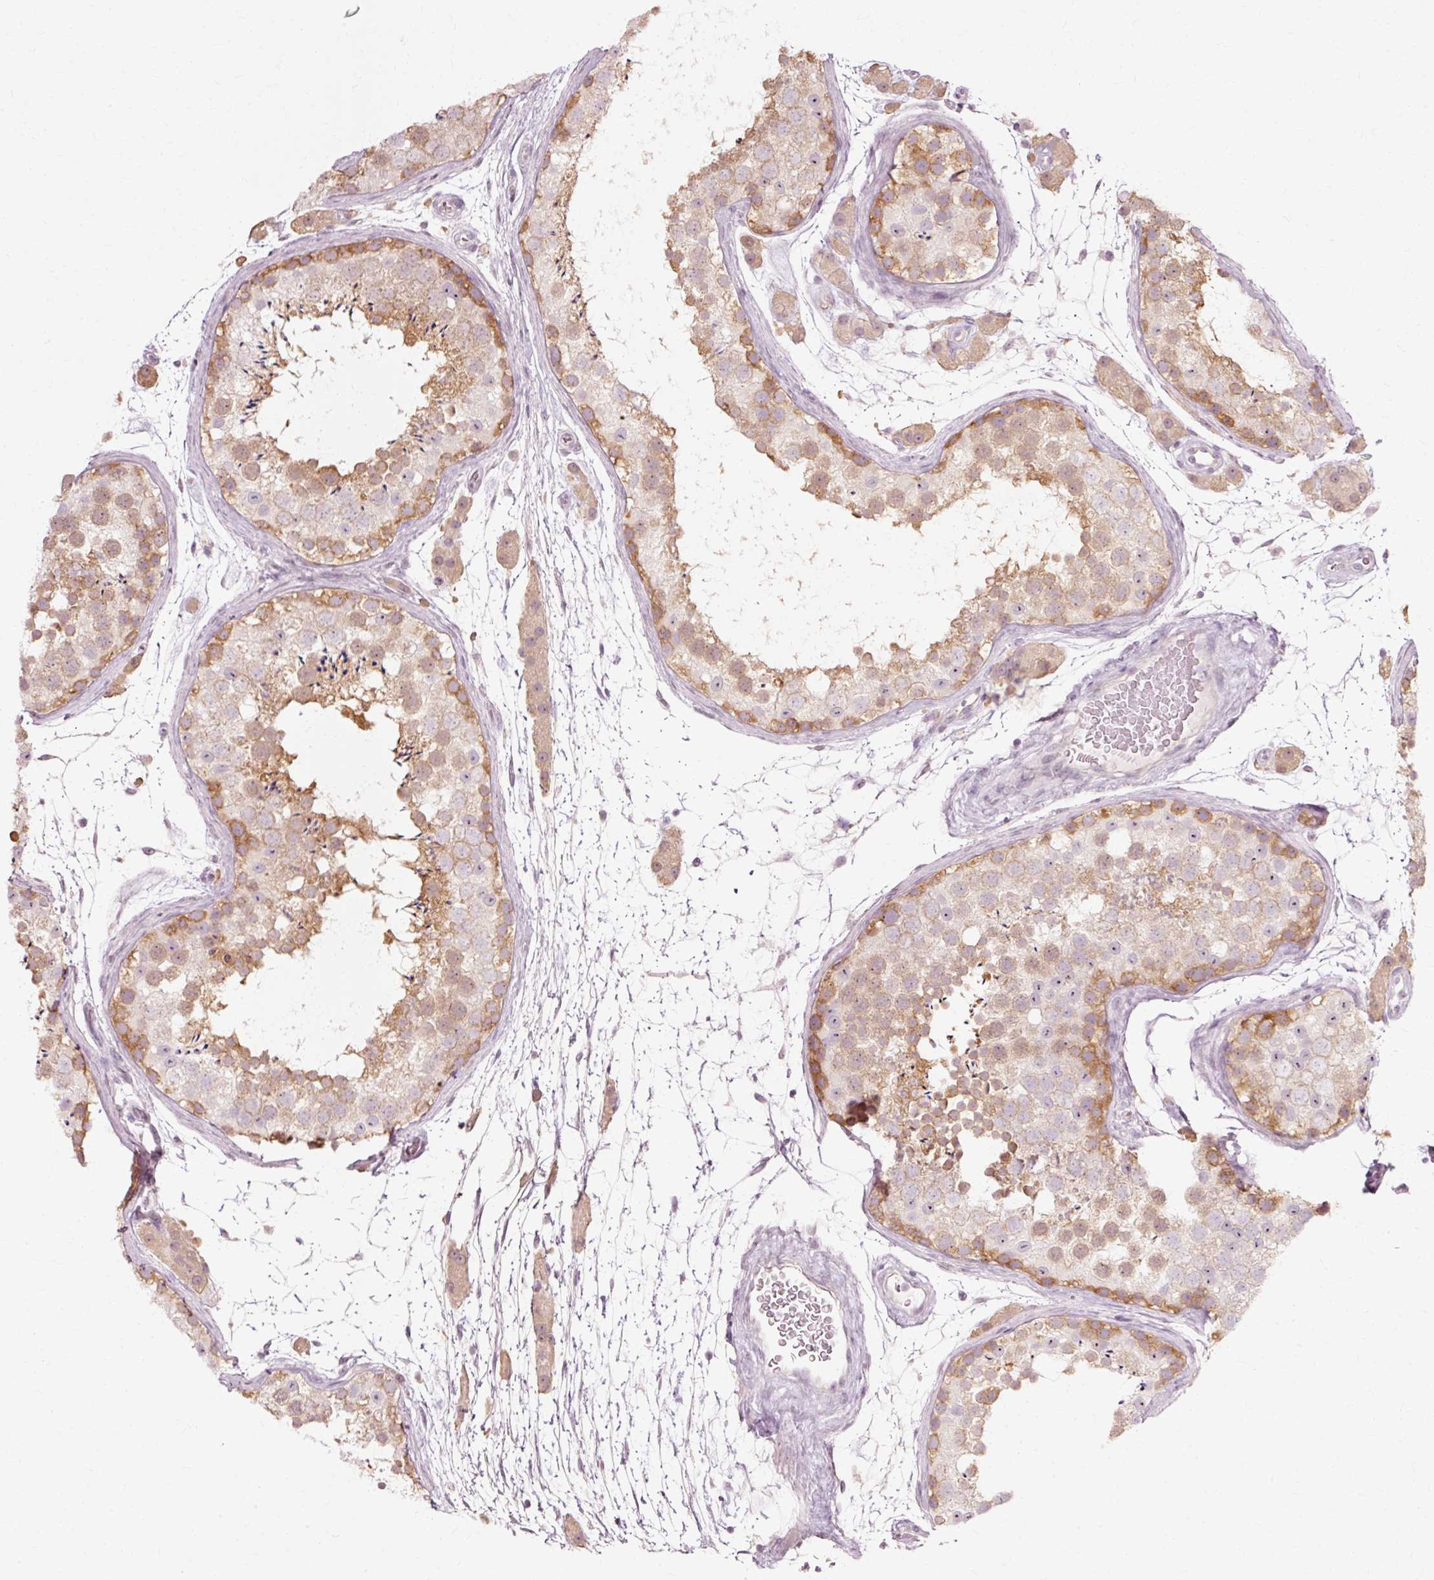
{"staining": {"intensity": "moderate", "quantity": ">75%", "location": "cytoplasmic/membranous"}, "tissue": "testis", "cell_type": "Cells in seminiferous ducts", "image_type": "normal", "snomed": [{"axis": "morphology", "description": "Normal tissue, NOS"}, {"axis": "topography", "description": "Testis"}], "caption": "Immunohistochemistry of normal human testis demonstrates medium levels of moderate cytoplasmic/membranous expression in approximately >75% of cells in seminiferous ducts. (DAB = brown stain, brightfield microscopy at high magnification).", "gene": "RGPD5", "patient": {"sex": "male", "age": 41}}